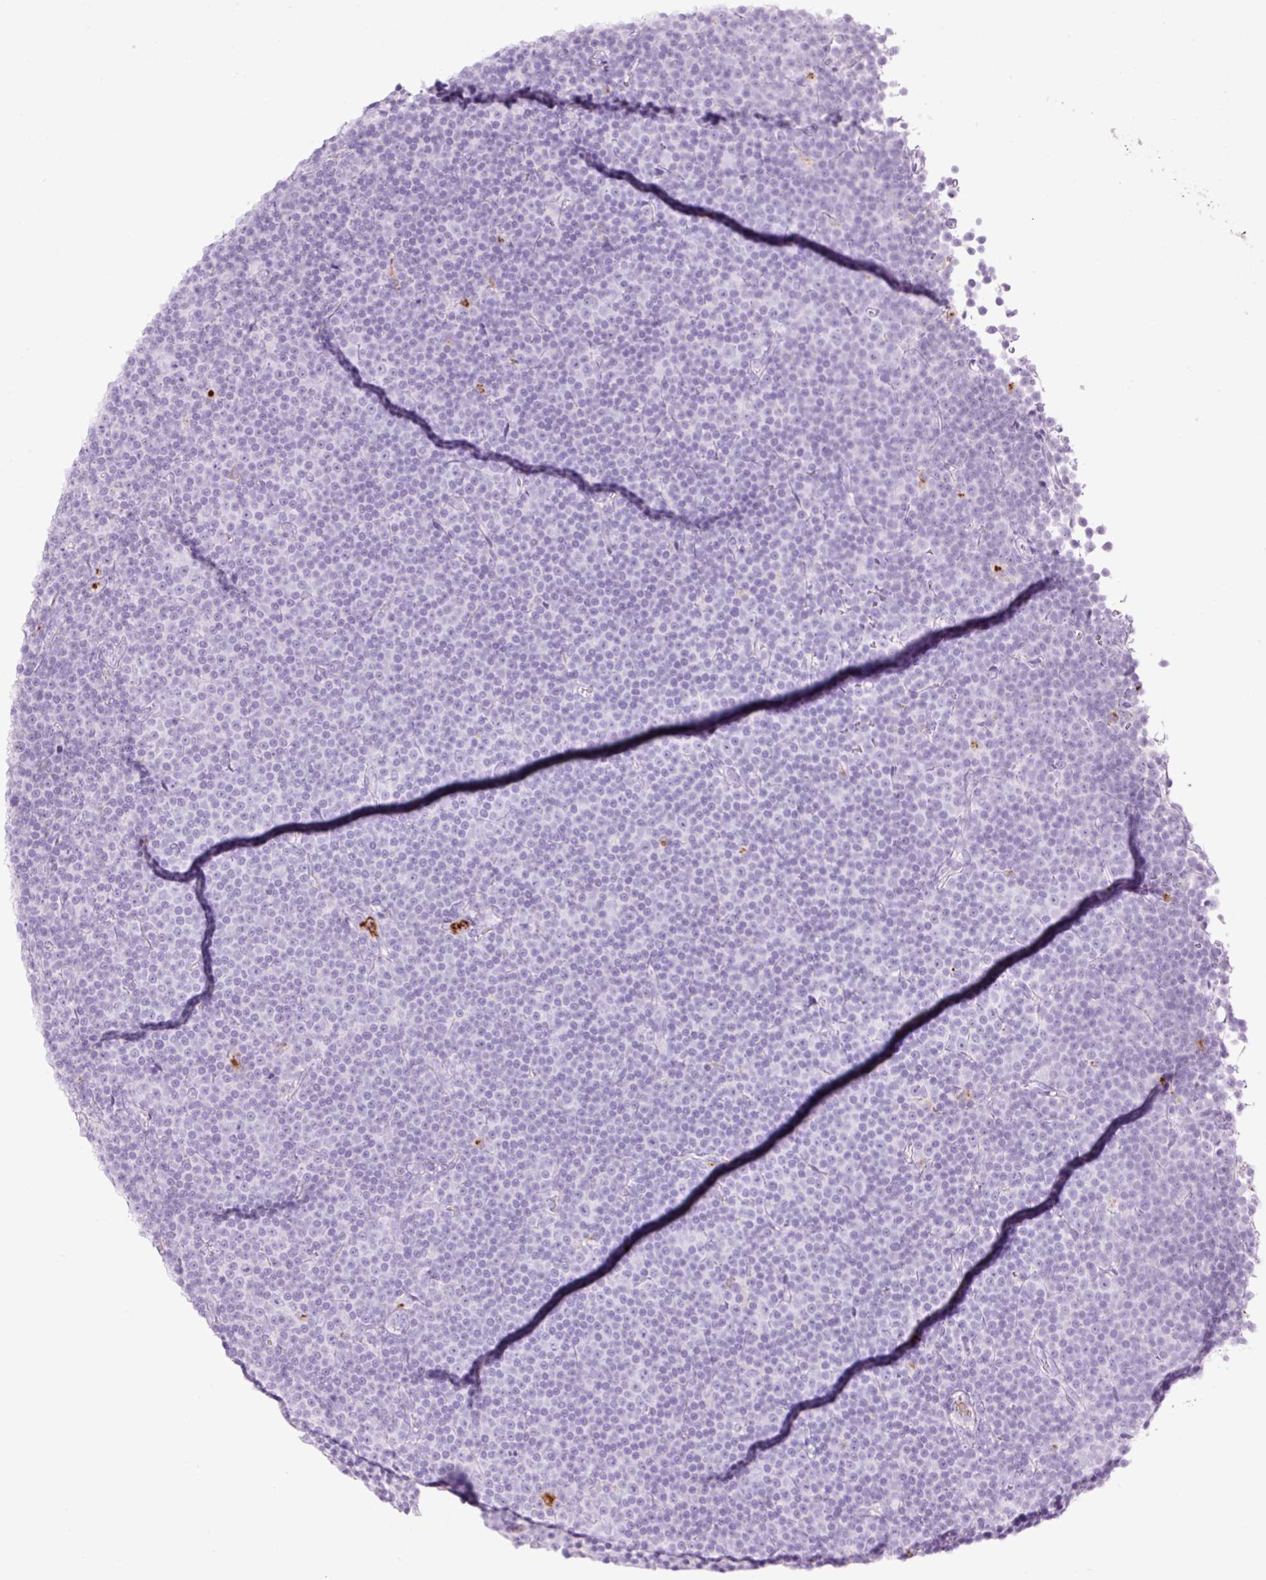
{"staining": {"intensity": "negative", "quantity": "none", "location": "none"}, "tissue": "lymphoma", "cell_type": "Tumor cells", "image_type": "cancer", "snomed": [{"axis": "morphology", "description": "Malignant lymphoma, non-Hodgkin's type, Low grade"}, {"axis": "topography", "description": "Lymph node"}], "caption": "DAB (3,3'-diaminobenzidine) immunohistochemical staining of low-grade malignant lymphoma, non-Hodgkin's type reveals no significant staining in tumor cells.", "gene": "LYZ", "patient": {"sex": "female", "age": 67}}